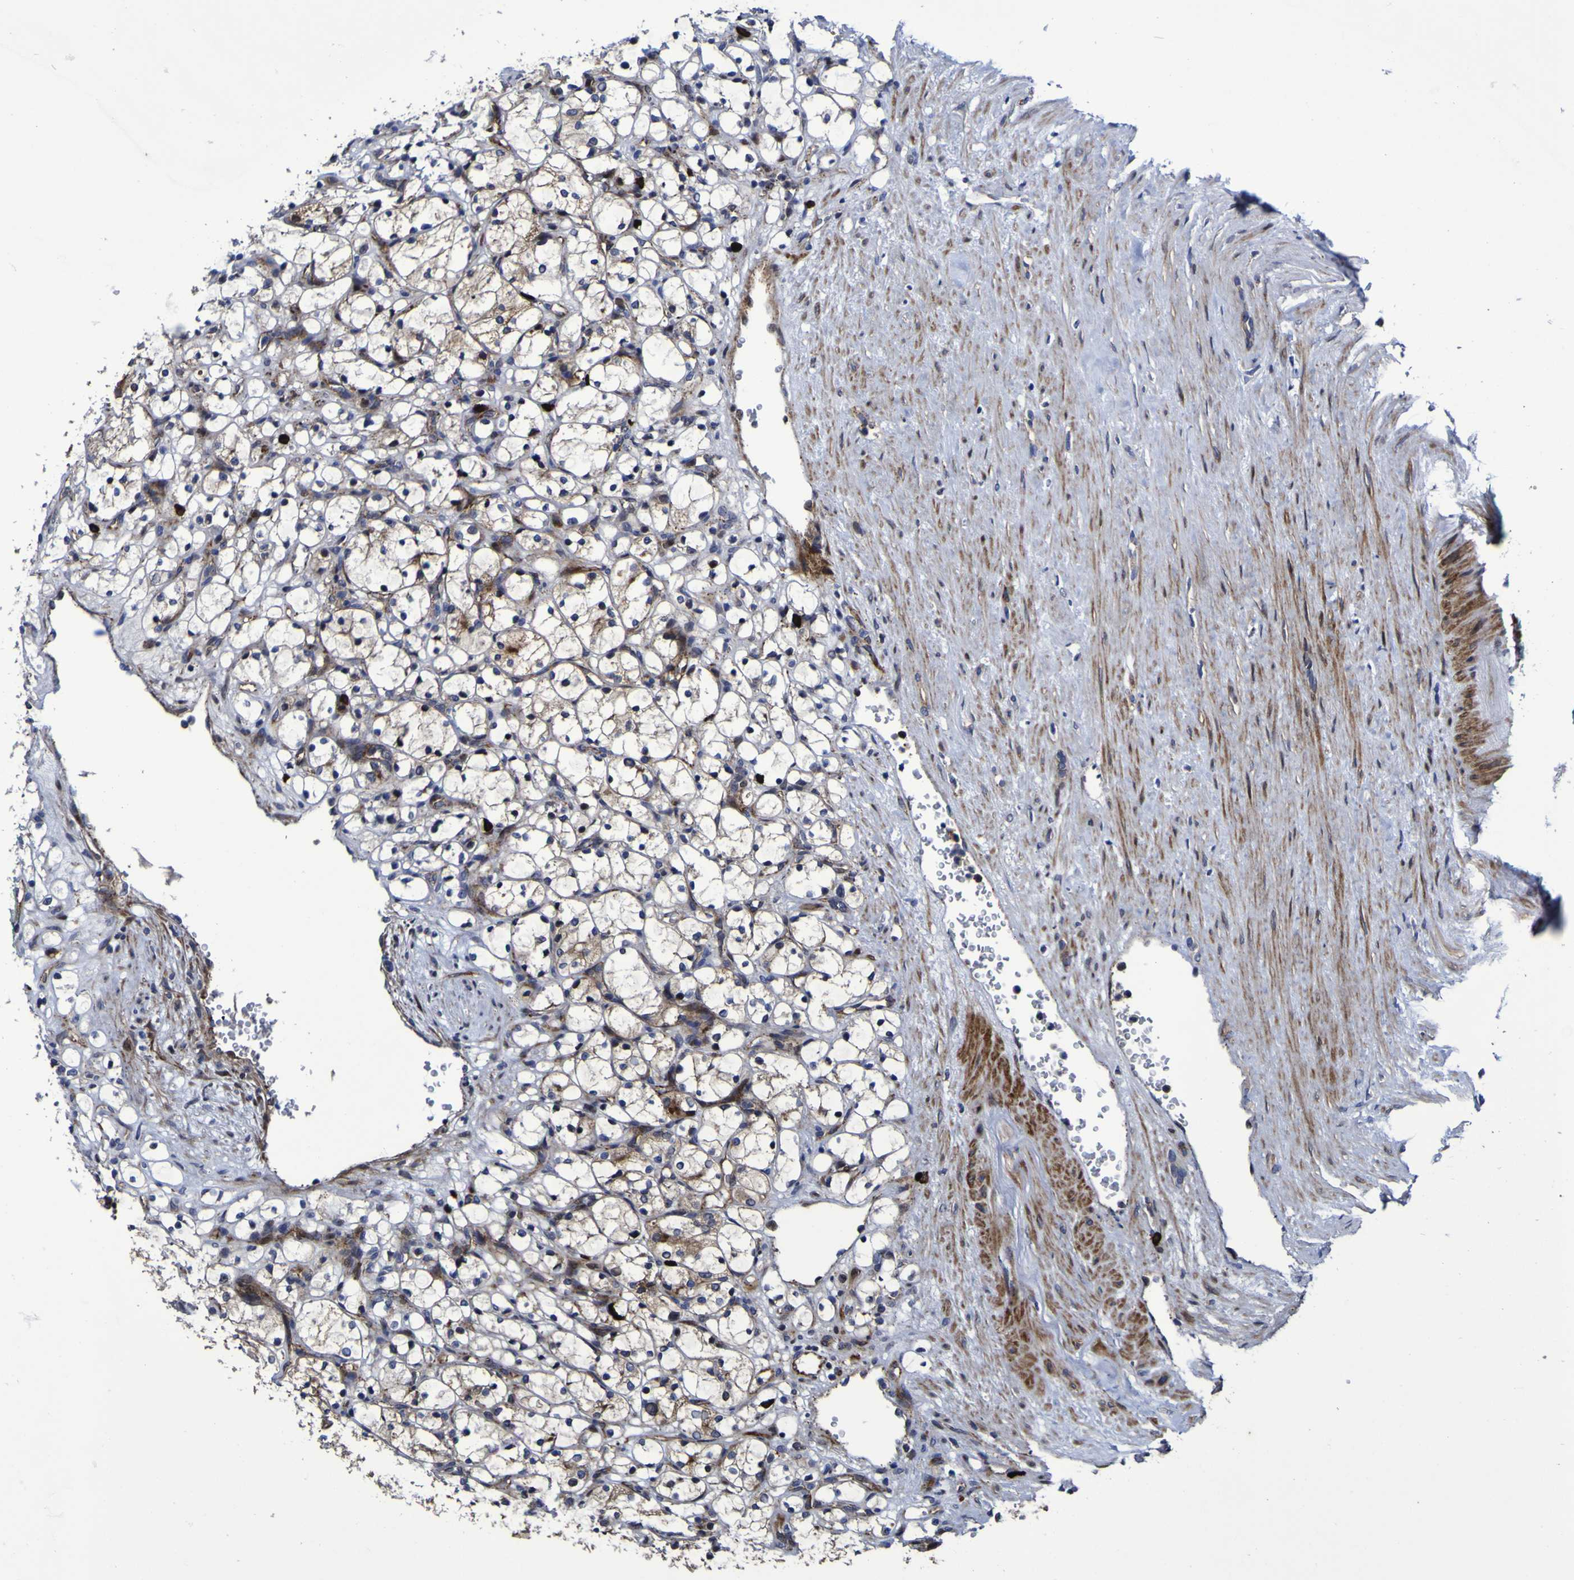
{"staining": {"intensity": "moderate", "quantity": ">75%", "location": "cytoplasmic/membranous,nuclear"}, "tissue": "renal cancer", "cell_type": "Tumor cells", "image_type": "cancer", "snomed": [{"axis": "morphology", "description": "Adenocarcinoma, NOS"}, {"axis": "topography", "description": "Kidney"}], "caption": "Immunohistochemical staining of renal cancer reveals medium levels of moderate cytoplasmic/membranous and nuclear staining in approximately >75% of tumor cells. The staining is performed using DAB (3,3'-diaminobenzidine) brown chromogen to label protein expression. The nuclei are counter-stained blue using hematoxylin.", "gene": "MGLL", "patient": {"sex": "female", "age": 69}}